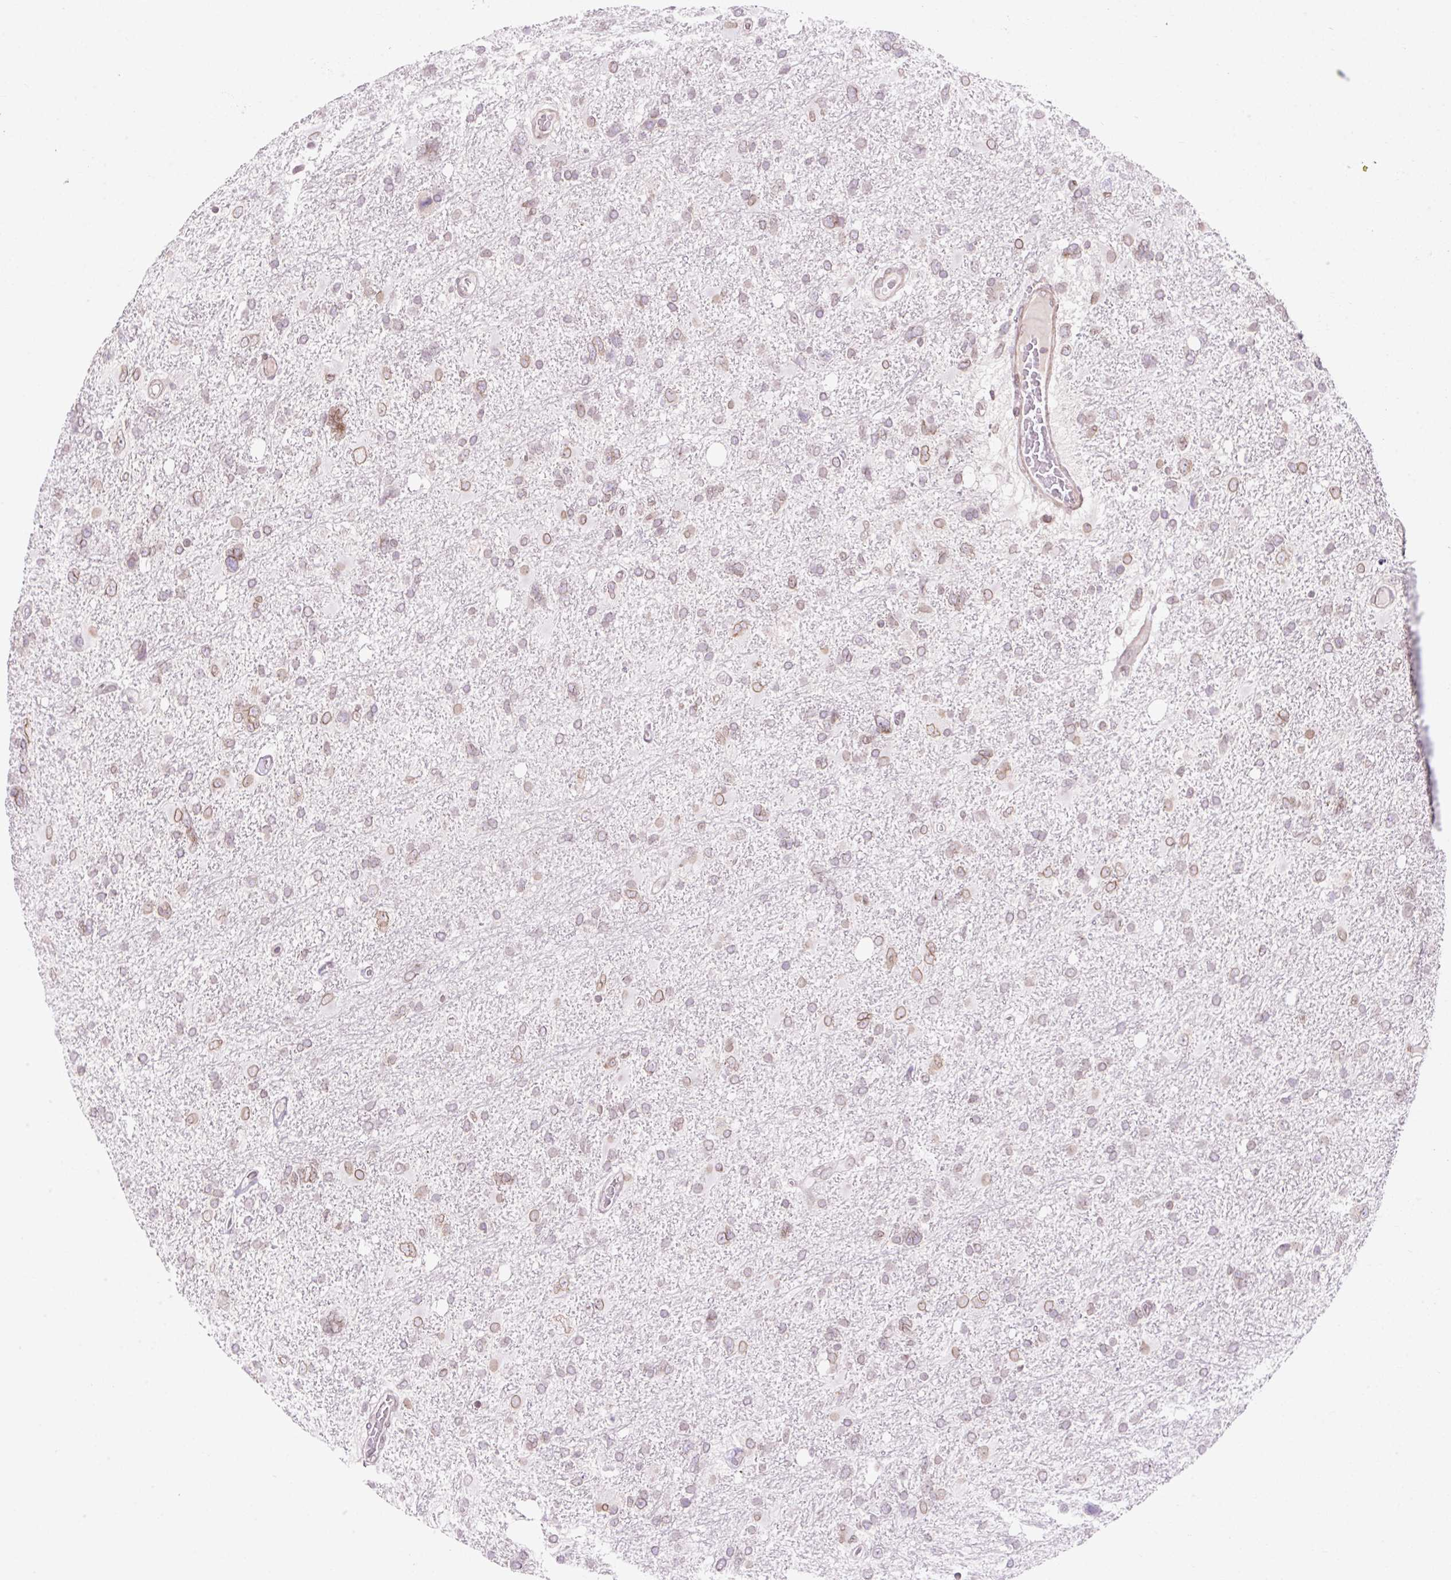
{"staining": {"intensity": "weak", "quantity": "25%-75%", "location": "cytoplasmic/membranous,nuclear"}, "tissue": "glioma", "cell_type": "Tumor cells", "image_type": "cancer", "snomed": [{"axis": "morphology", "description": "Glioma, malignant, High grade"}, {"axis": "topography", "description": "Brain"}], "caption": "Human high-grade glioma (malignant) stained with a brown dye displays weak cytoplasmic/membranous and nuclear positive staining in approximately 25%-75% of tumor cells.", "gene": "ZNF610", "patient": {"sex": "male", "age": 61}}